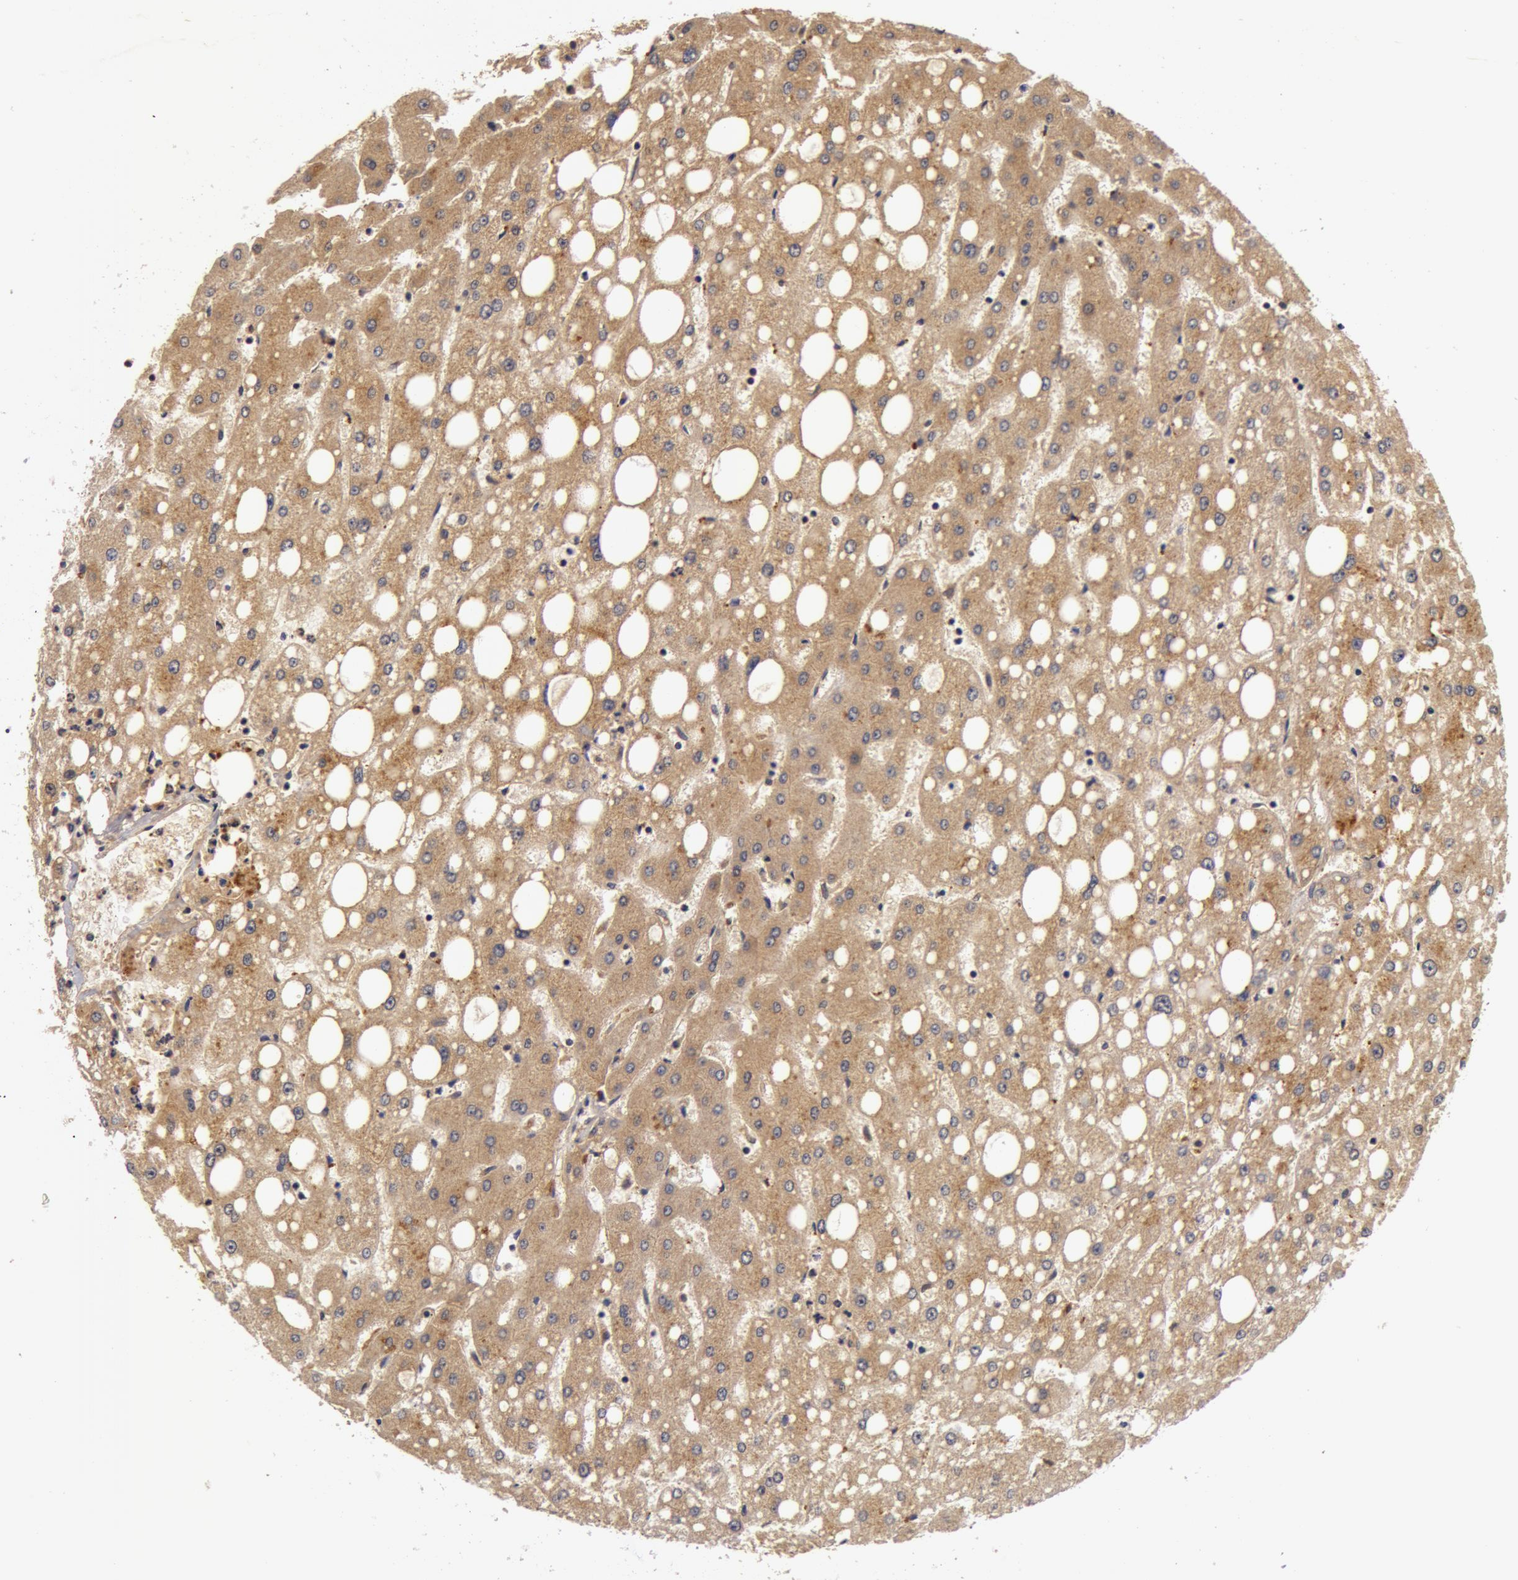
{"staining": {"intensity": "weak", "quantity": ">75%", "location": "cytoplasmic/membranous"}, "tissue": "liver", "cell_type": "Cholangiocytes", "image_type": "normal", "snomed": [{"axis": "morphology", "description": "Normal tissue, NOS"}, {"axis": "topography", "description": "Liver"}], "caption": "Protein staining of normal liver demonstrates weak cytoplasmic/membranous expression in approximately >75% of cholangiocytes. (DAB (3,3'-diaminobenzidine) = brown stain, brightfield microscopy at high magnification).", "gene": "BCHE", "patient": {"sex": "male", "age": 49}}